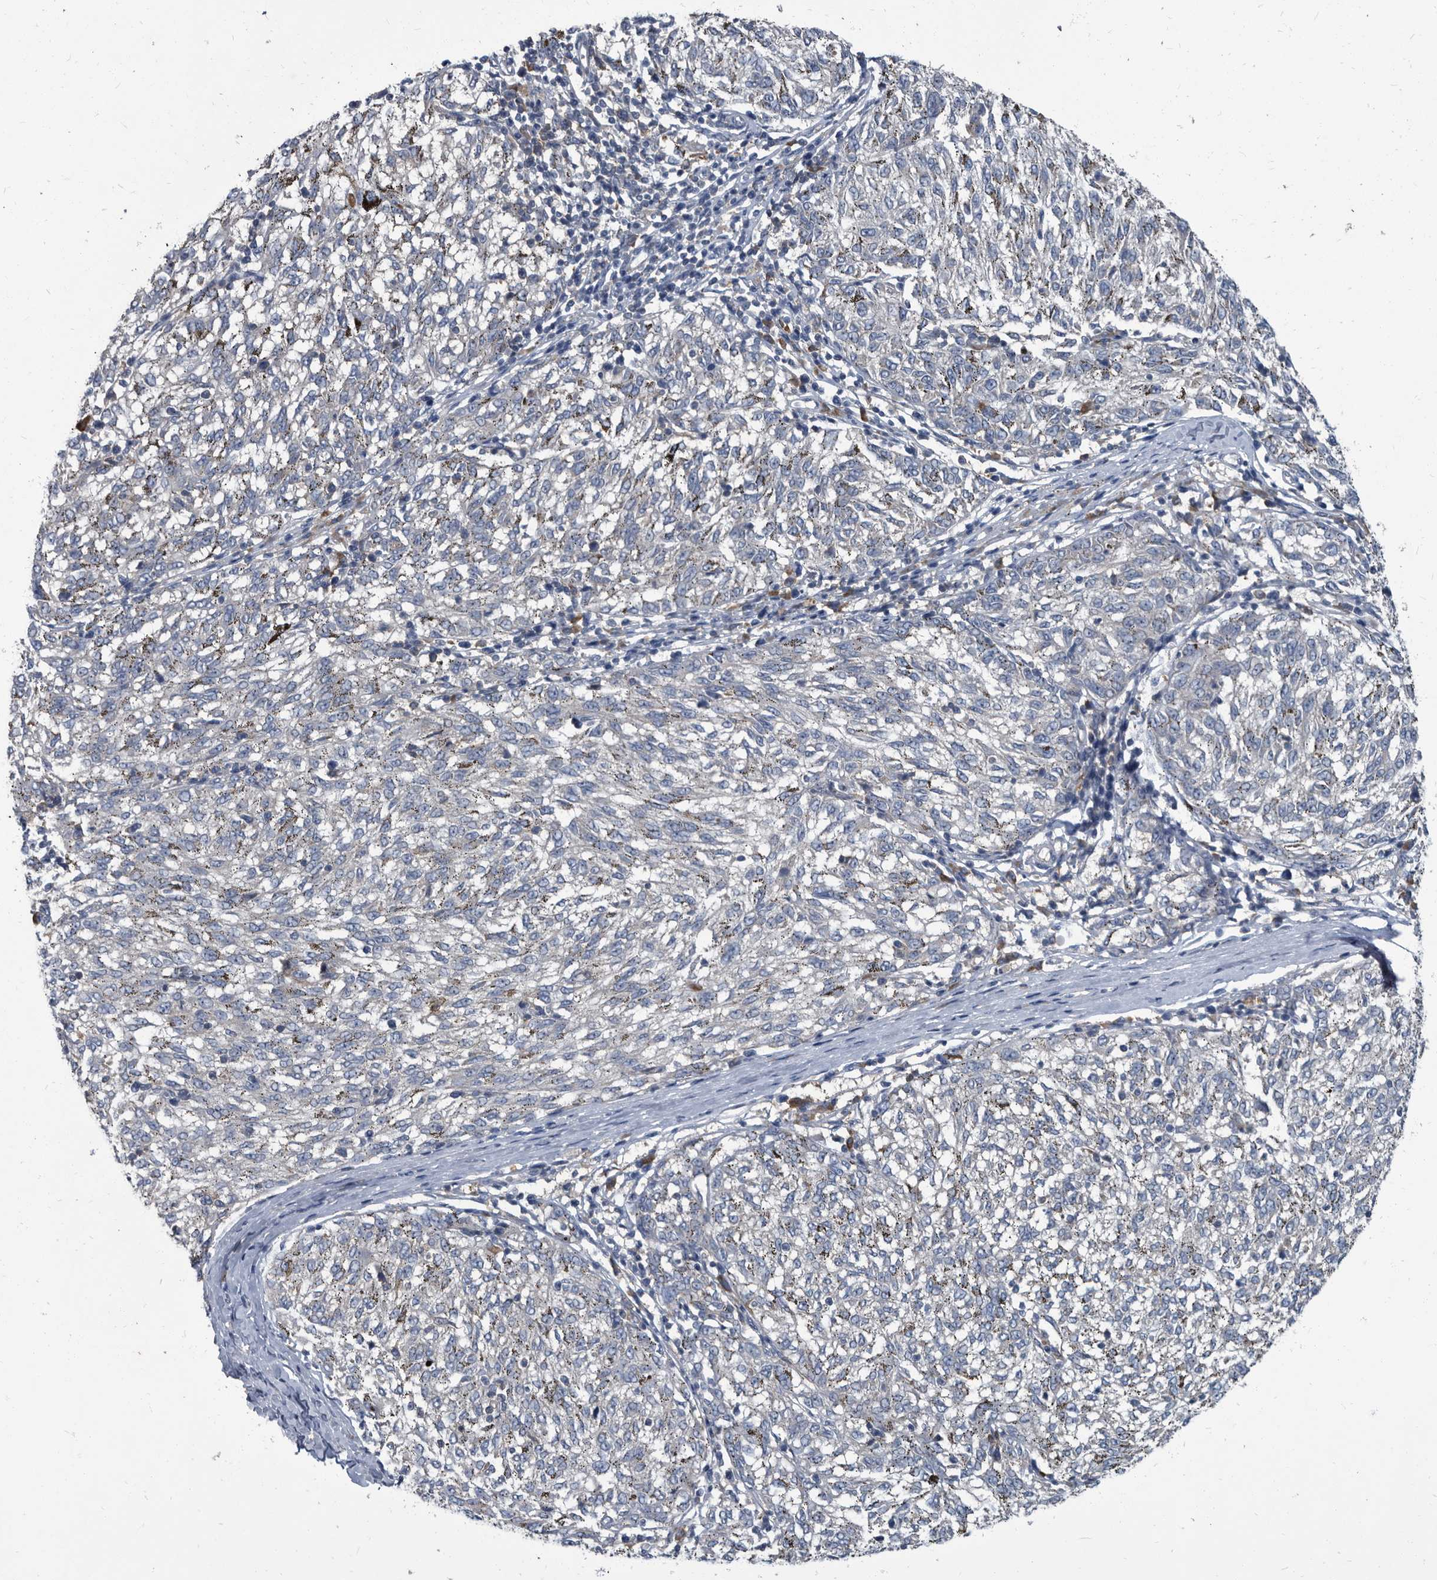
{"staining": {"intensity": "weak", "quantity": "<25%", "location": "cytoplasmic/membranous"}, "tissue": "melanoma", "cell_type": "Tumor cells", "image_type": "cancer", "snomed": [{"axis": "morphology", "description": "Malignant melanoma, NOS"}, {"axis": "topography", "description": "Skin"}], "caption": "Tumor cells show no significant protein positivity in melanoma.", "gene": "CDV3", "patient": {"sex": "female", "age": 72}}